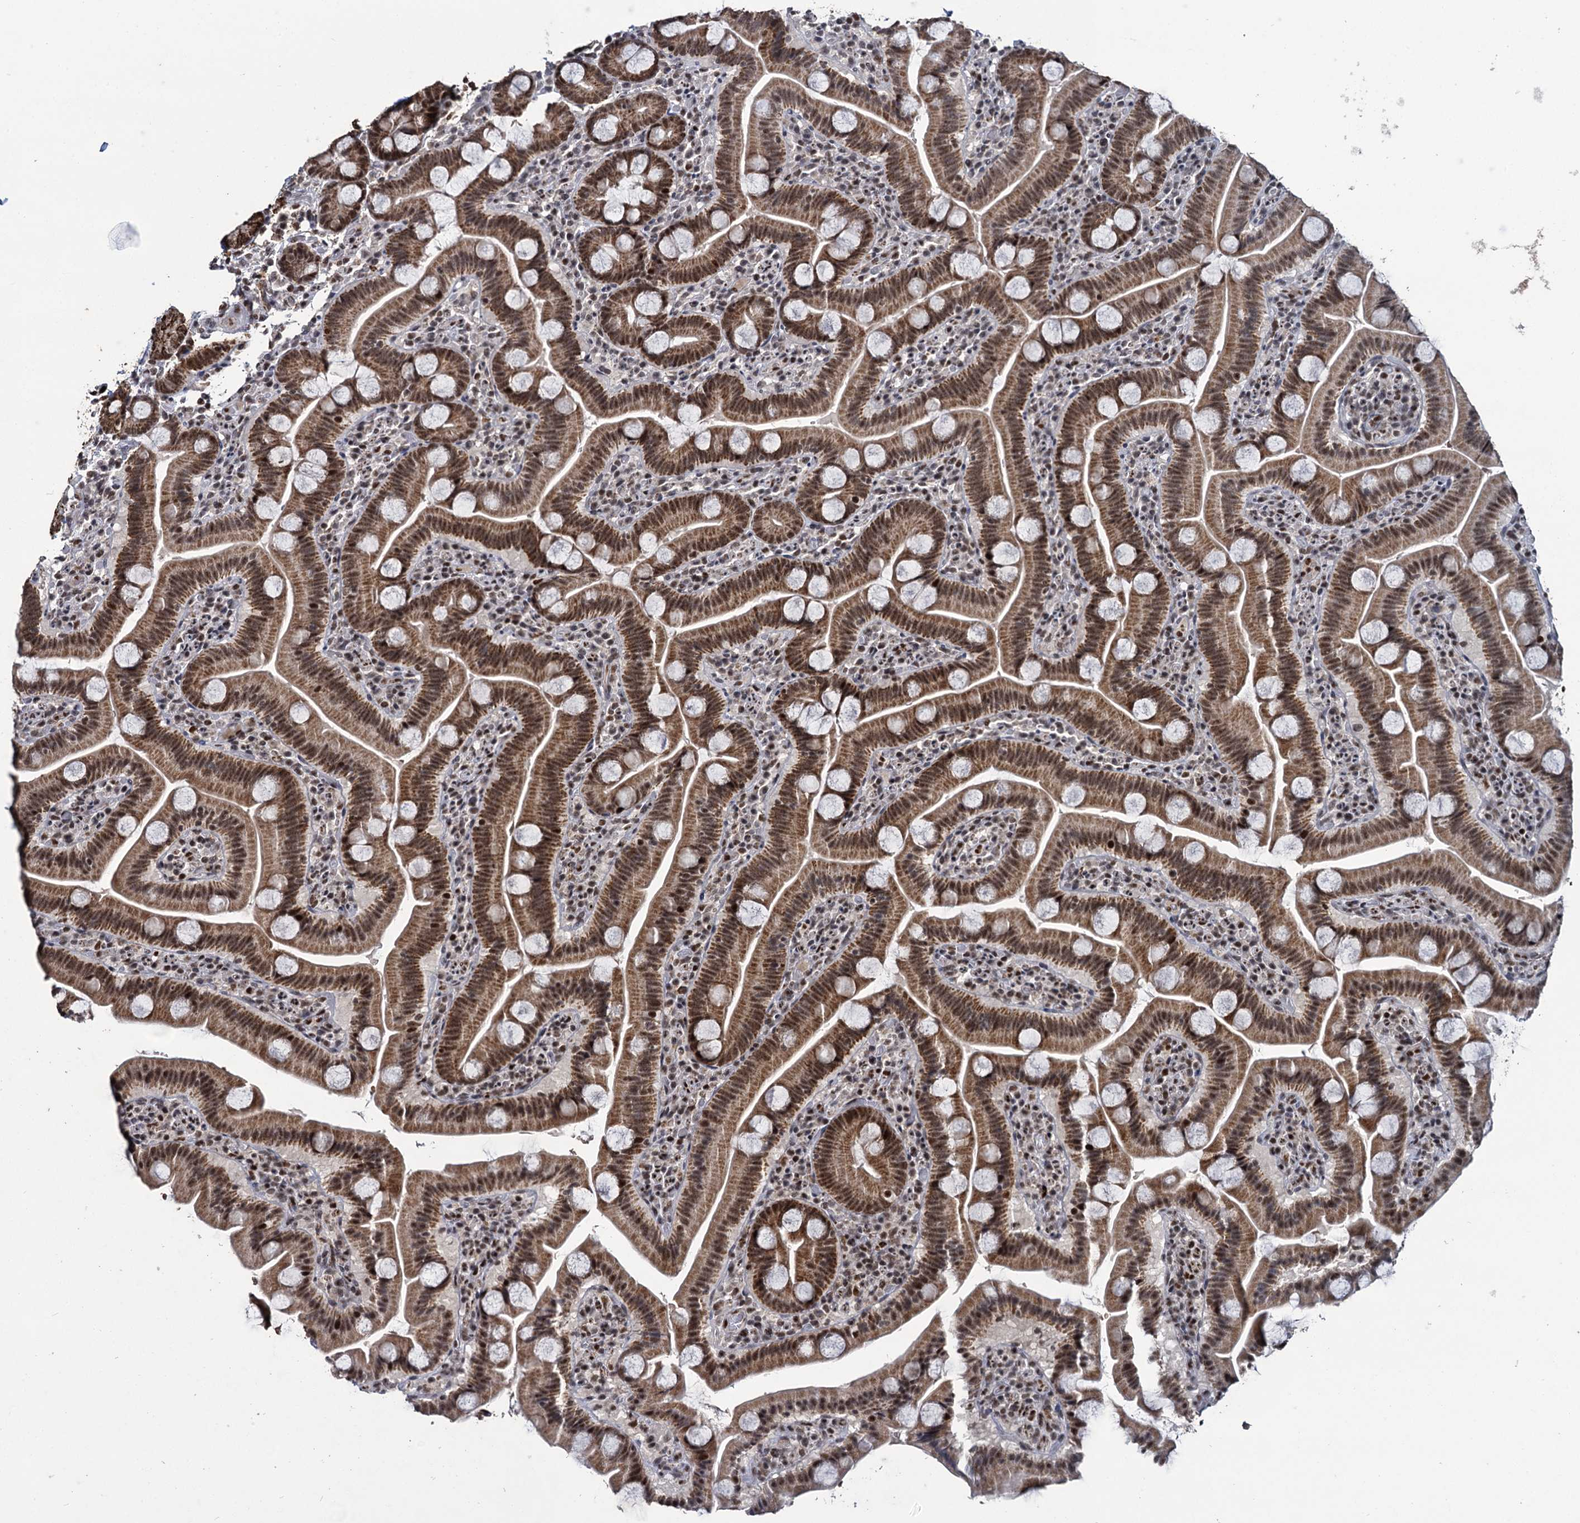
{"staining": {"intensity": "moderate", "quantity": ">75%", "location": "cytoplasmic/membranous,nuclear"}, "tissue": "duodenum", "cell_type": "Glandular cells", "image_type": "normal", "snomed": [{"axis": "morphology", "description": "Normal tissue, NOS"}, {"axis": "topography", "description": "Duodenum"}], "caption": "The image exhibits immunohistochemical staining of unremarkable duodenum. There is moderate cytoplasmic/membranous,nuclear expression is seen in about >75% of glandular cells.", "gene": "RPUSD4", "patient": {"sex": "male", "age": 55}}